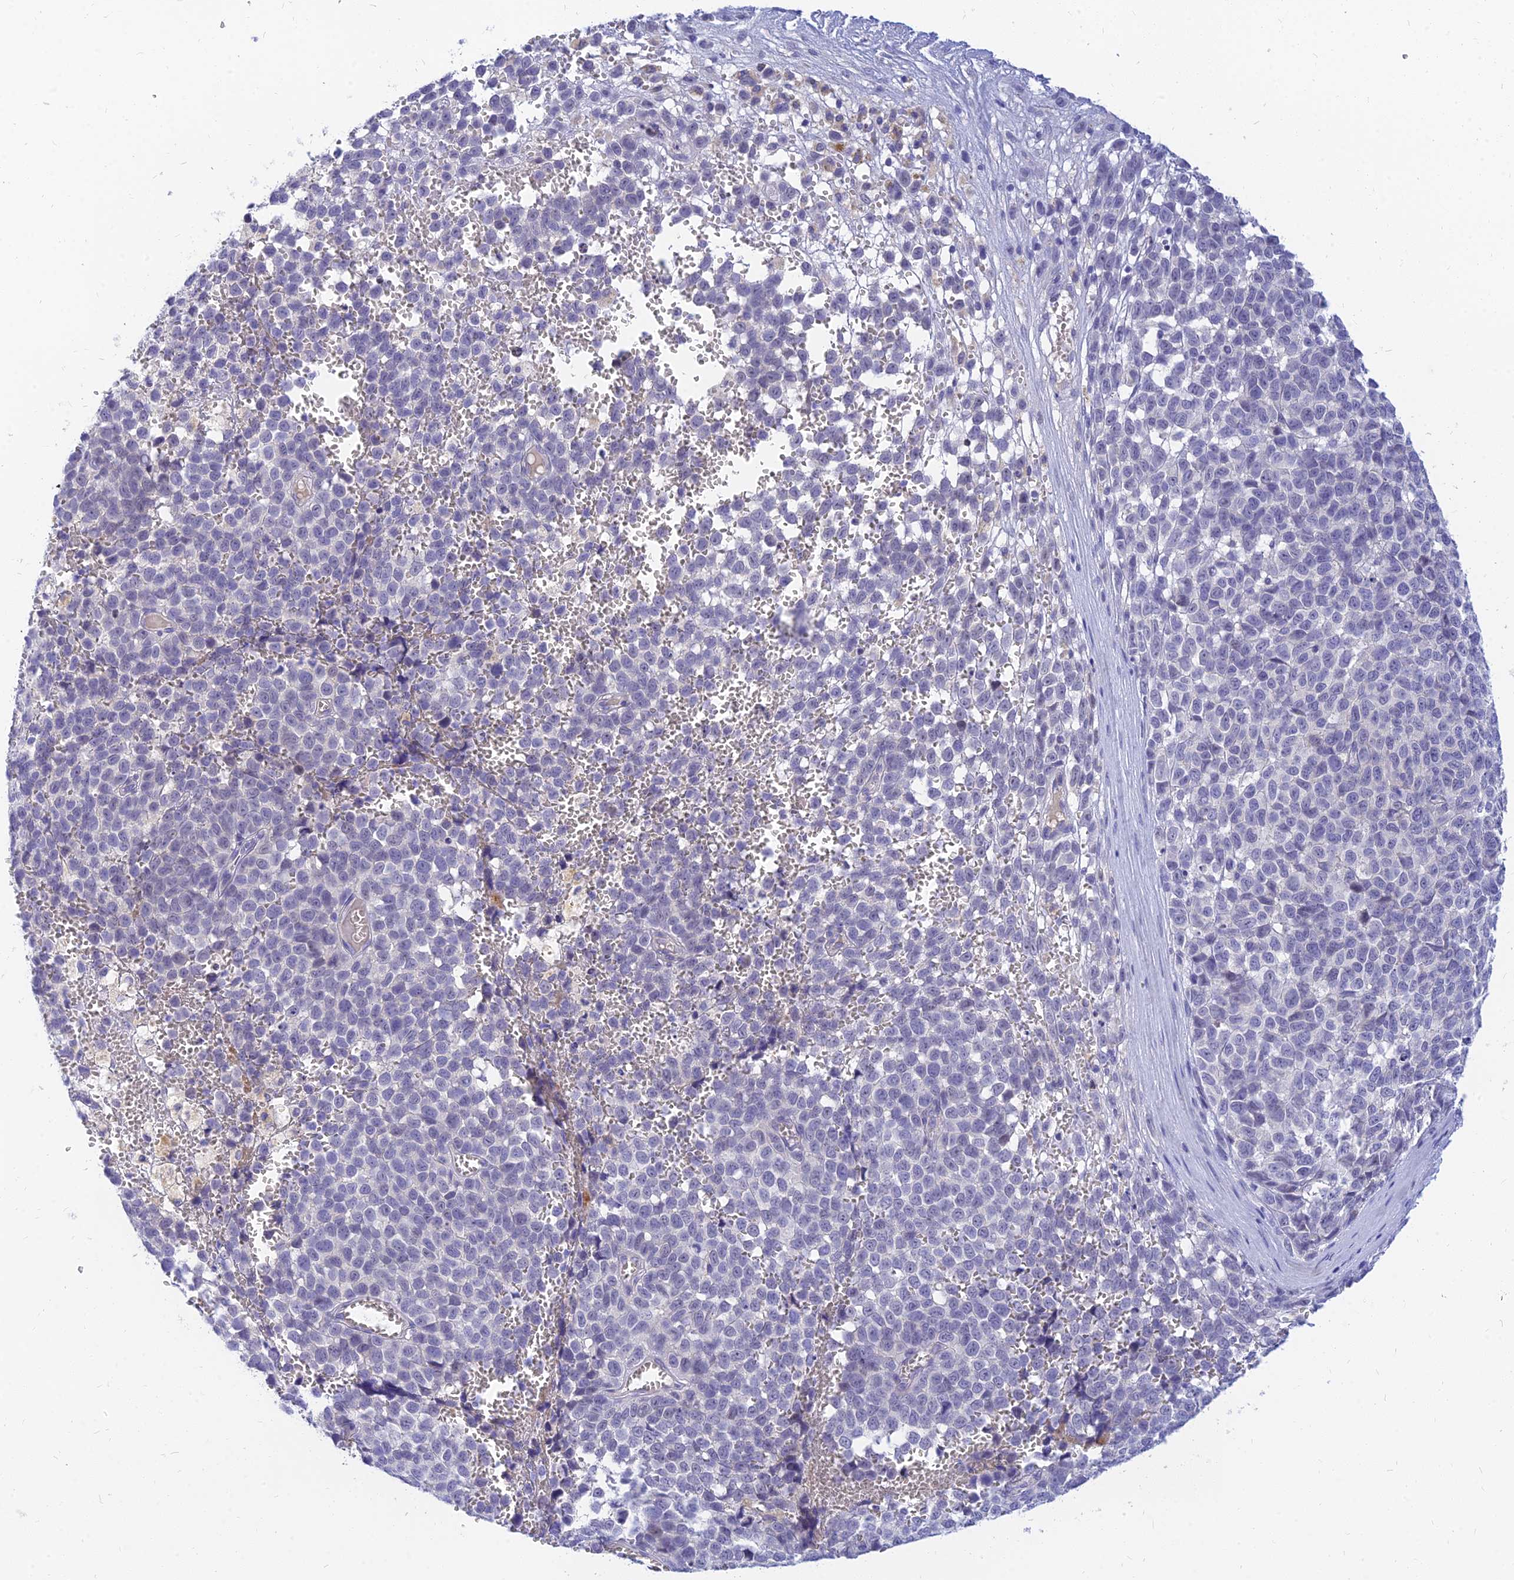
{"staining": {"intensity": "negative", "quantity": "none", "location": "none"}, "tissue": "melanoma", "cell_type": "Tumor cells", "image_type": "cancer", "snomed": [{"axis": "morphology", "description": "Malignant melanoma, NOS"}, {"axis": "topography", "description": "Nose, NOS"}], "caption": "A photomicrograph of melanoma stained for a protein displays no brown staining in tumor cells.", "gene": "TMEM161B", "patient": {"sex": "female", "age": 48}}